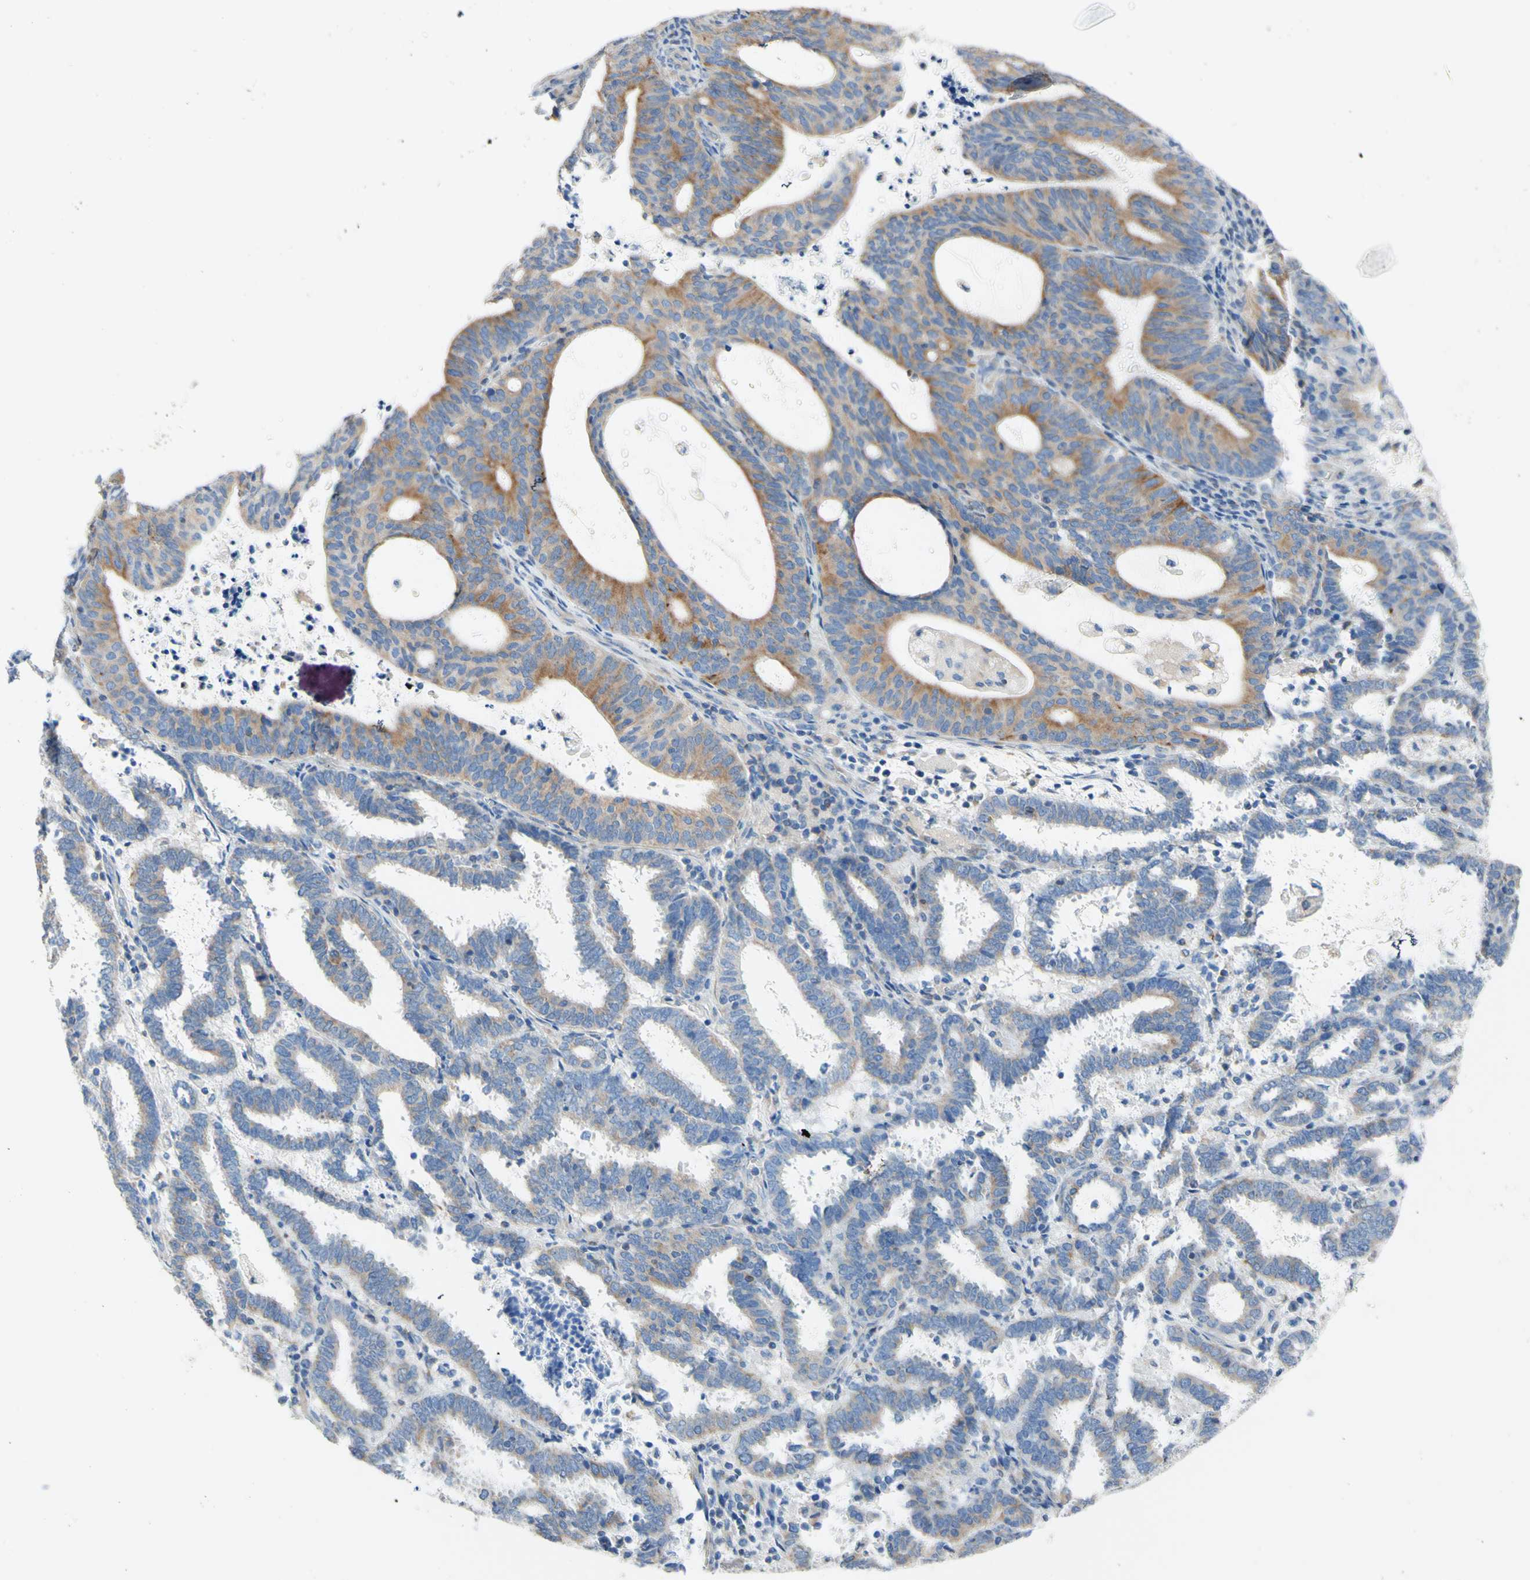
{"staining": {"intensity": "moderate", "quantity": ">75%", "location": "cytoplasmic/membranous"}, "tissue": "endometrial cancer", "cell_type": "Tumor cells", "image_type": "cancer", "snomed": [{"axis": "morphology", "description": "Adenocarcinoma, NOS"}, {"axis": "topography", "description": "Uterus"}], "caption": "The micrograph shows immunohistochemical staining of endometrial adenocarcinoma. There is moderate cytoplasmic/membranous expression is identified in approximately >75% of tumor cells.", "gene": "RETREG2", "patient": {"sex": "female", "age": 83}}